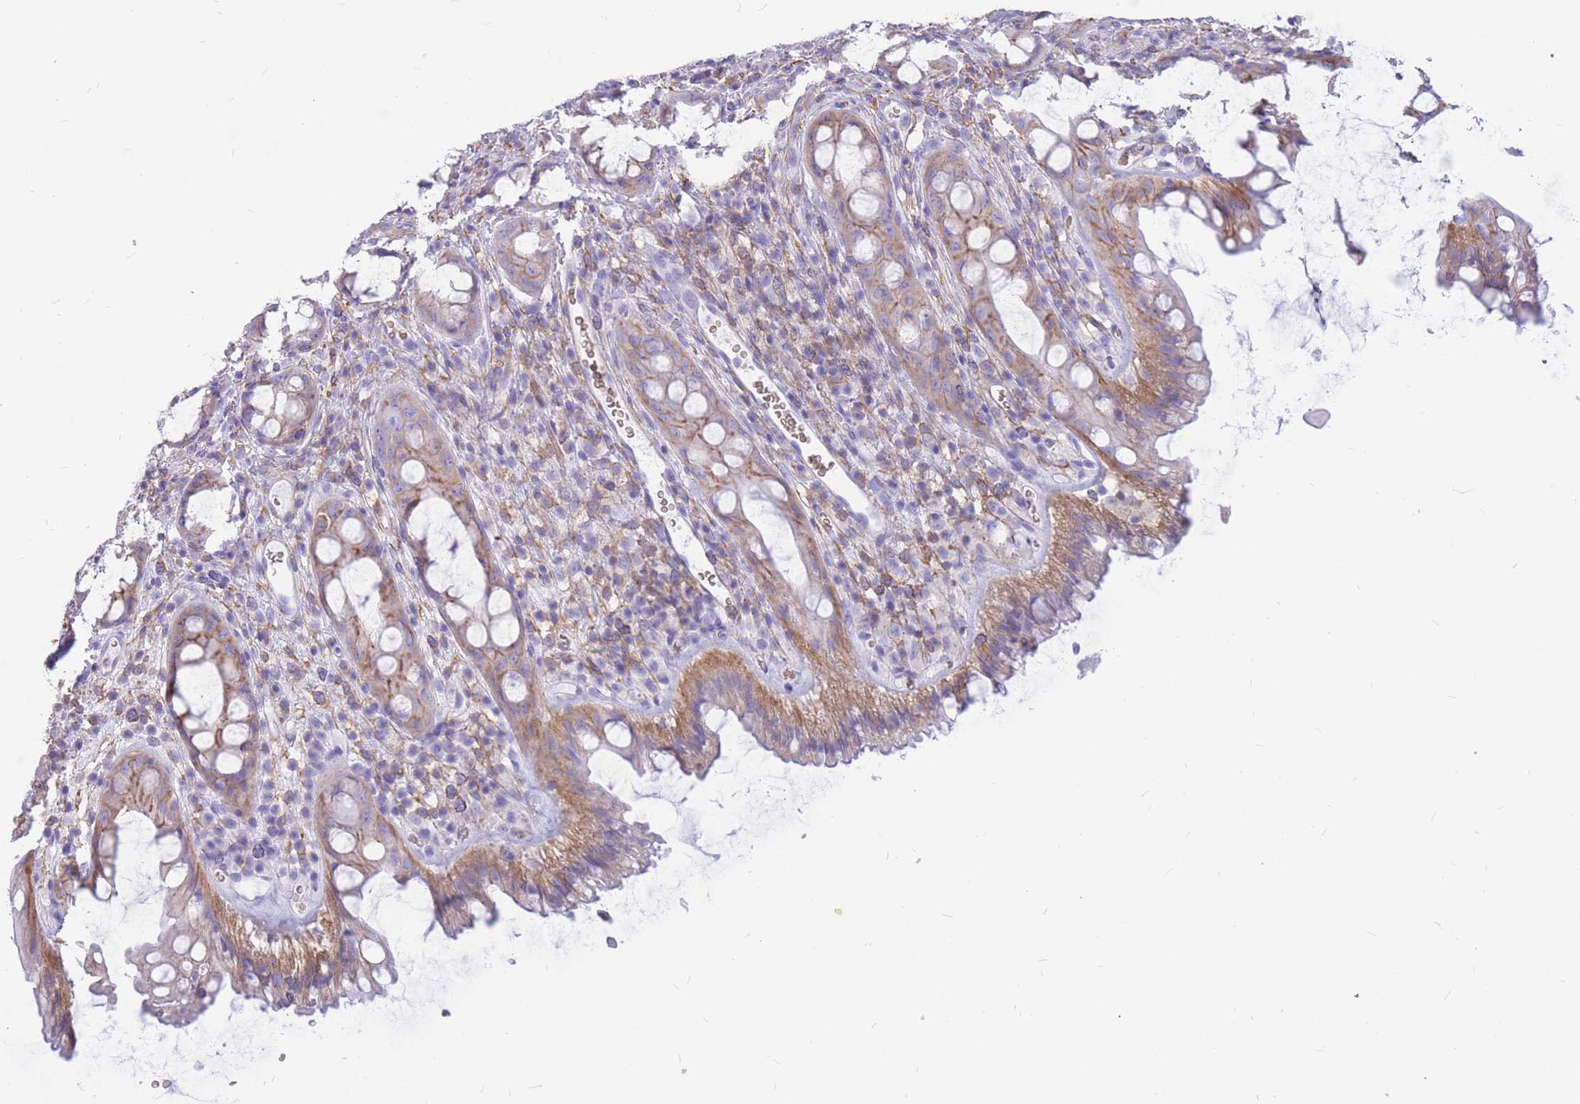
{"staining": {"intensity": "moderate", "quantity": ">75%", "location": "cytoplasmic/membranous"}, "tissue": "rectum", "cell_type": "Glandular cells", "image_type": "normal", "snomed": [{"axis": "morphology", "description": "Normal tissue, NOS"}, {"axis": "topography", "description": "Rectum"}], "caption": "This image shows unremarkable rectum stained with immunohistochemistry (IHC) to label a protein in brown. The cytoplasmic/membranous of glandular cells show moderate positivity for the protein. Nuclei are counter-stained blue.", "gene": "ADD2", "patient": {"sex": "female", "age": 57}}